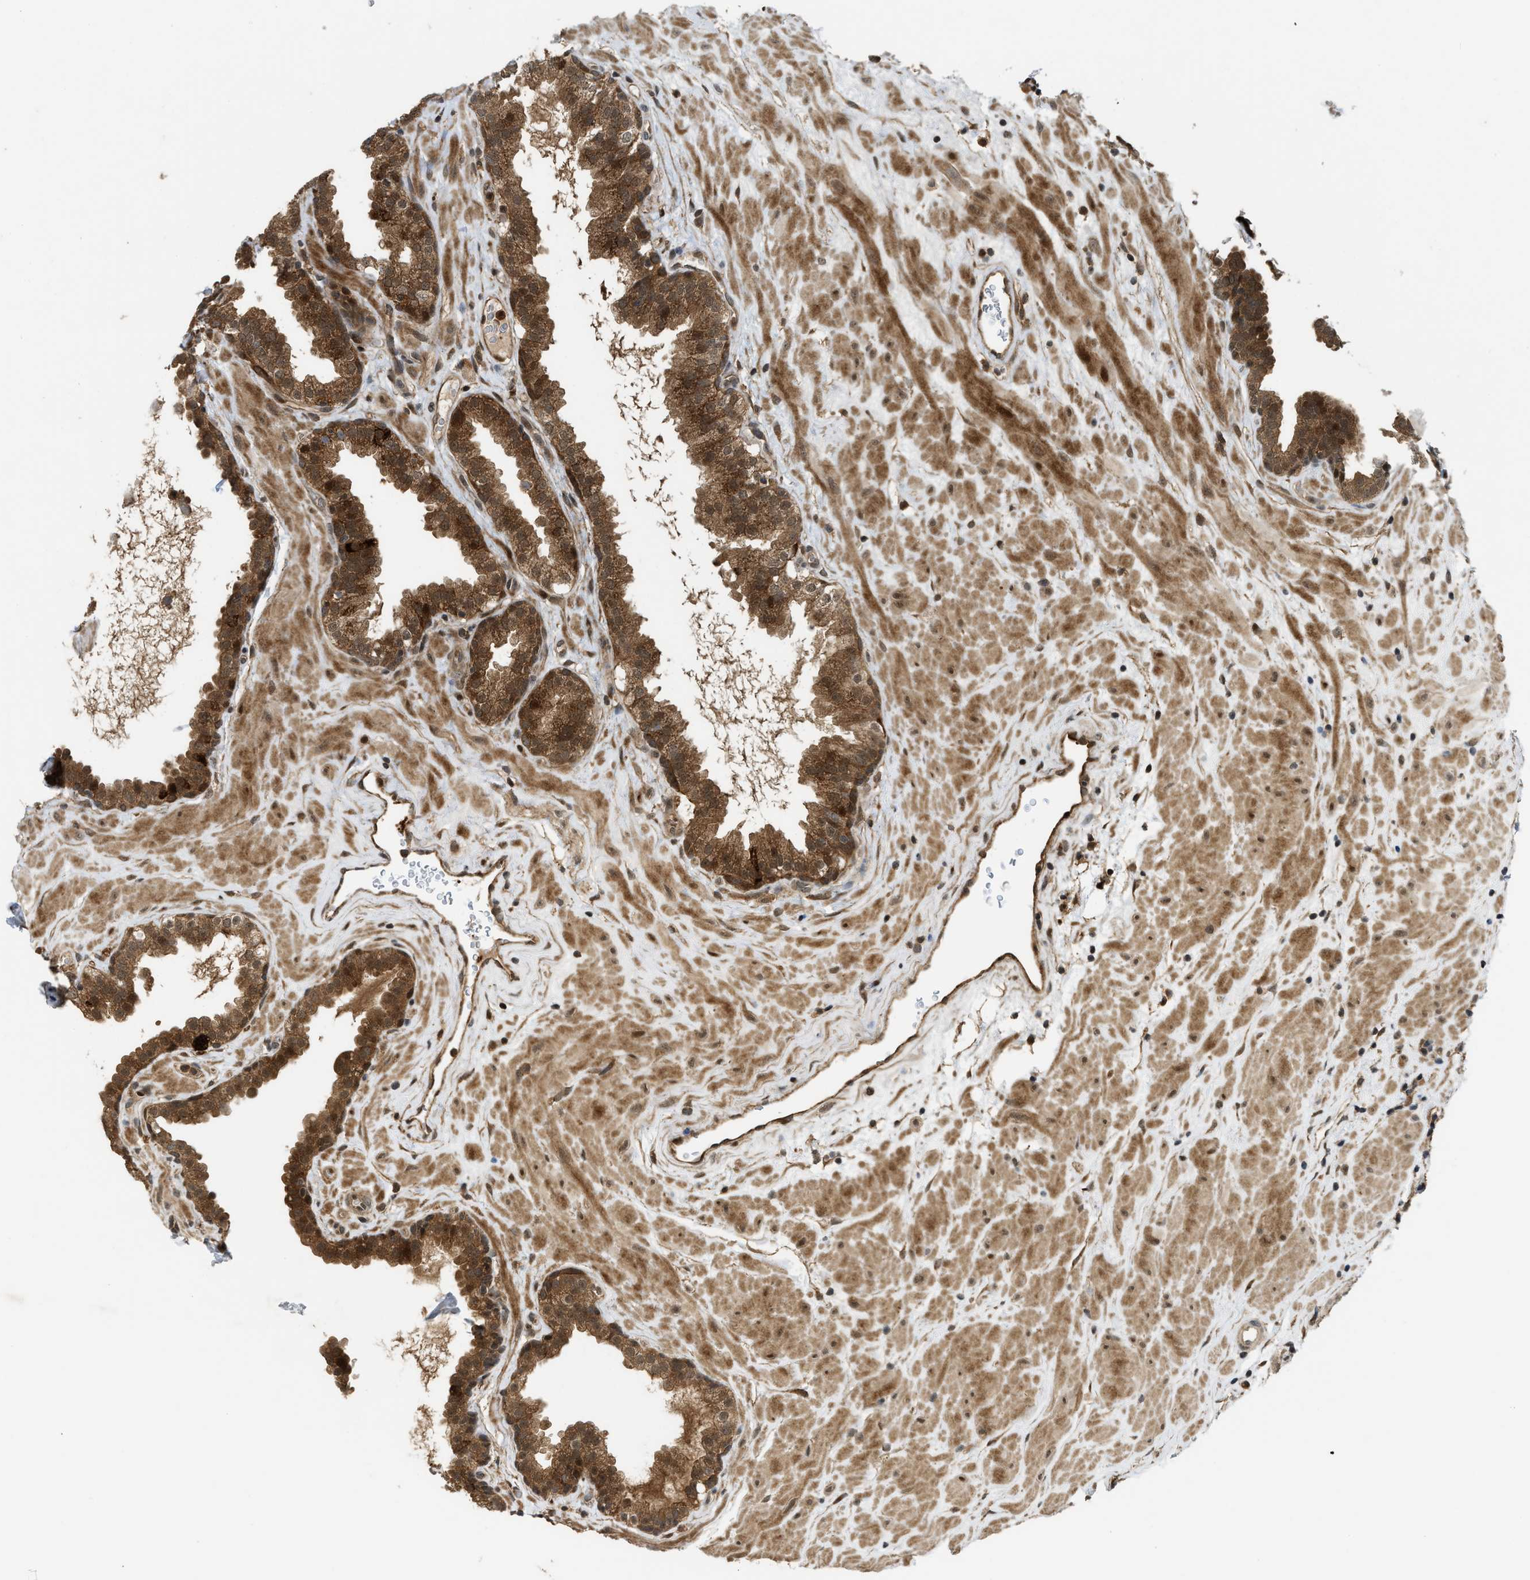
{"staining": {"intensity": "moderate", "quantity": ">75%", "location": "cytoplasmic/membranous"}, "tissue": "prostate", "cell_type": "Glandular cells", "image_type": "normal", "snomed": [{"axis": "morphology", "description": "Normal tissue, NOS"}, {"axis": "topography", "description": "Prostate"}], "caption": "Prostate stained with a brown dye exhibits moderate cytoplasmic/membranous positive positivity in about >75% of glandular cells.", "gene": "DNAJC28", "patient": {"sex": "male", "age": 51}}